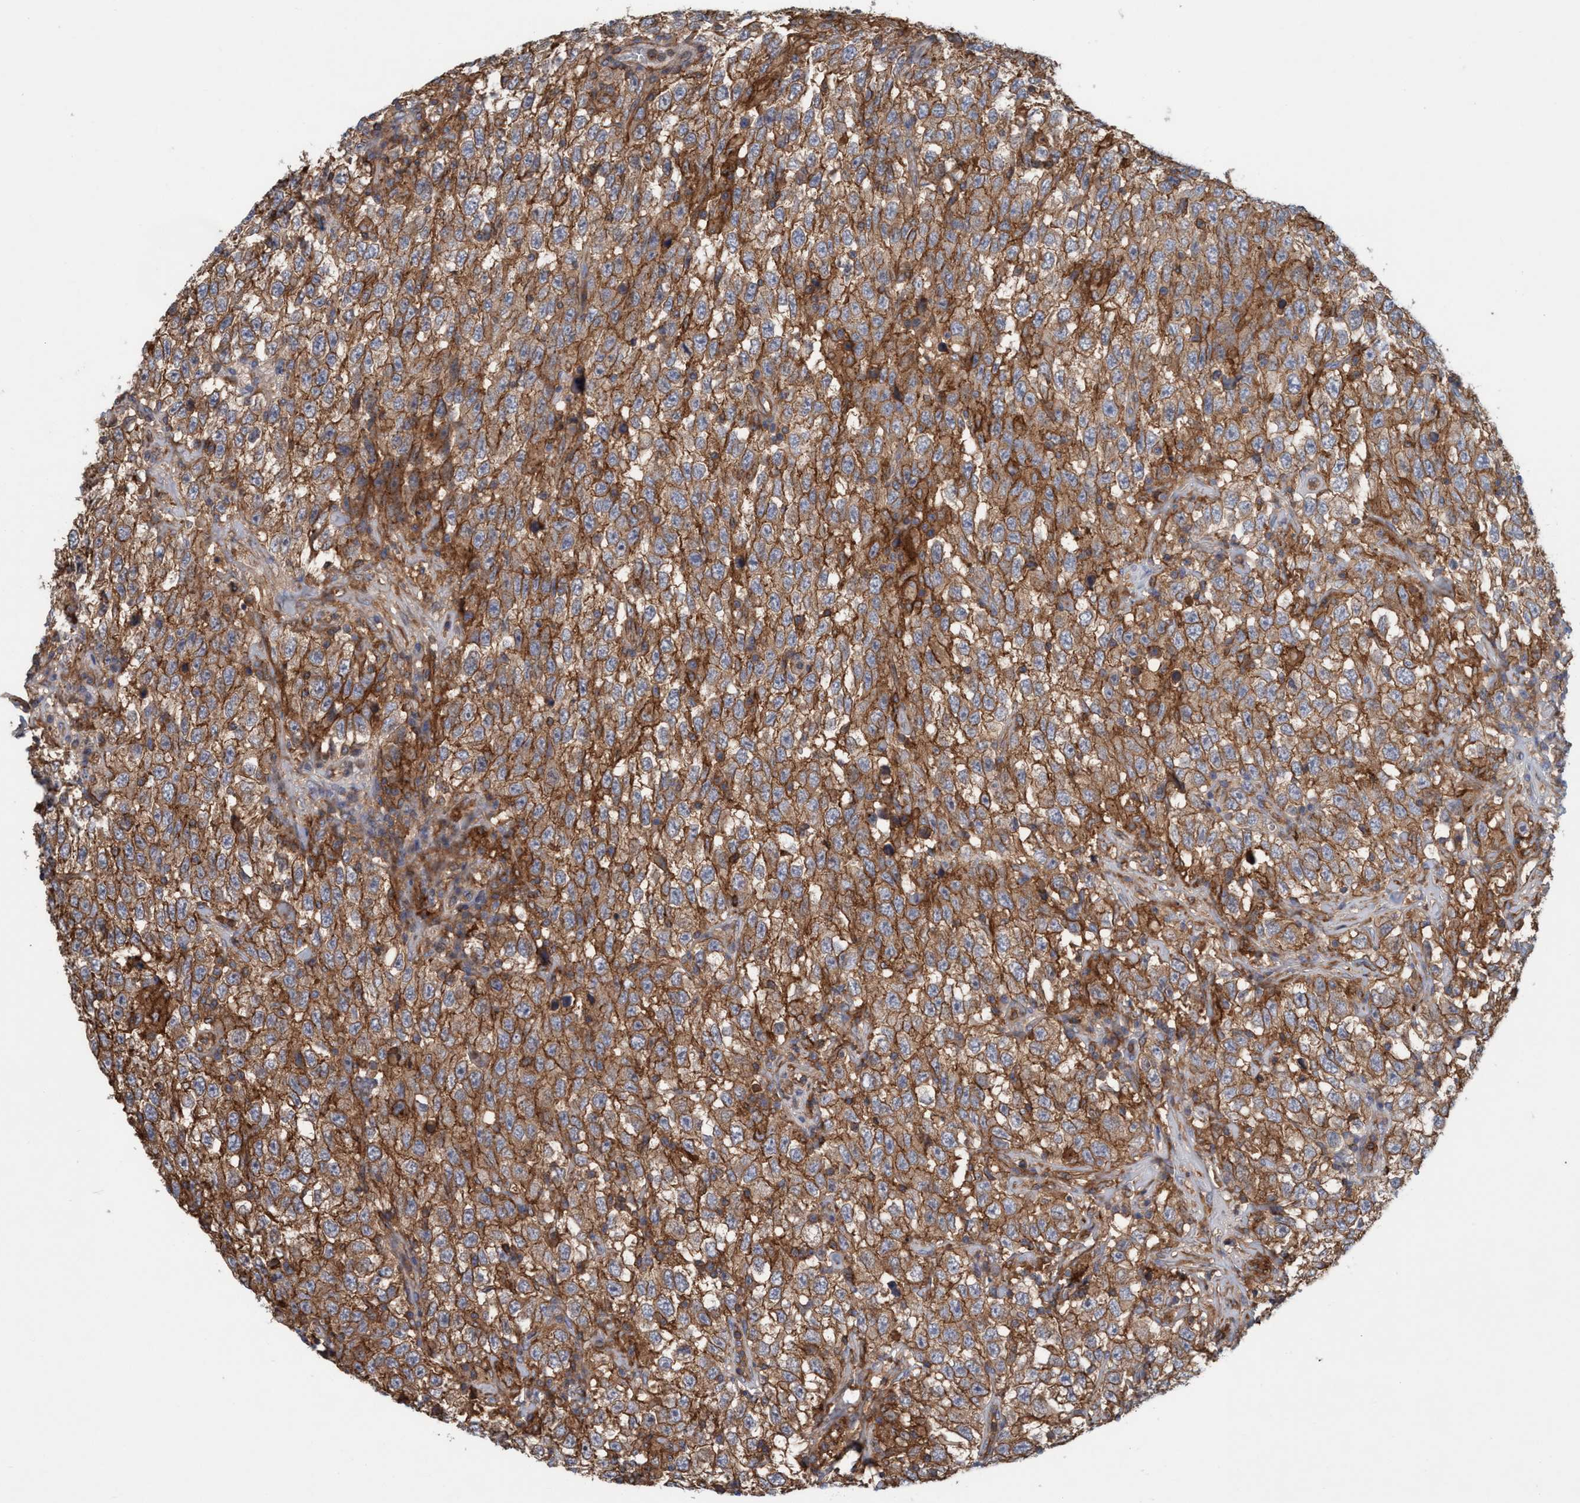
{"staining": {"intensity": "strong", "quantity": ">75%", "location": "cytoplasmic/membranous"}, "tissue": "testis cancer", "cell_type": "Tumor cells", "image_type": "cancer", "snomed": [{"axis": "morphology", "description": "Seminoma, NOS"}, {"axis": "topography", "description": "Testis"}], "caption": "The immunohistochemical stain shows strong cytoplasmic/membranous expression in tumor cells of testis seminoma tissue.", "gene": "SPECC1", "patient": {"sex": "male", "age": 41}}